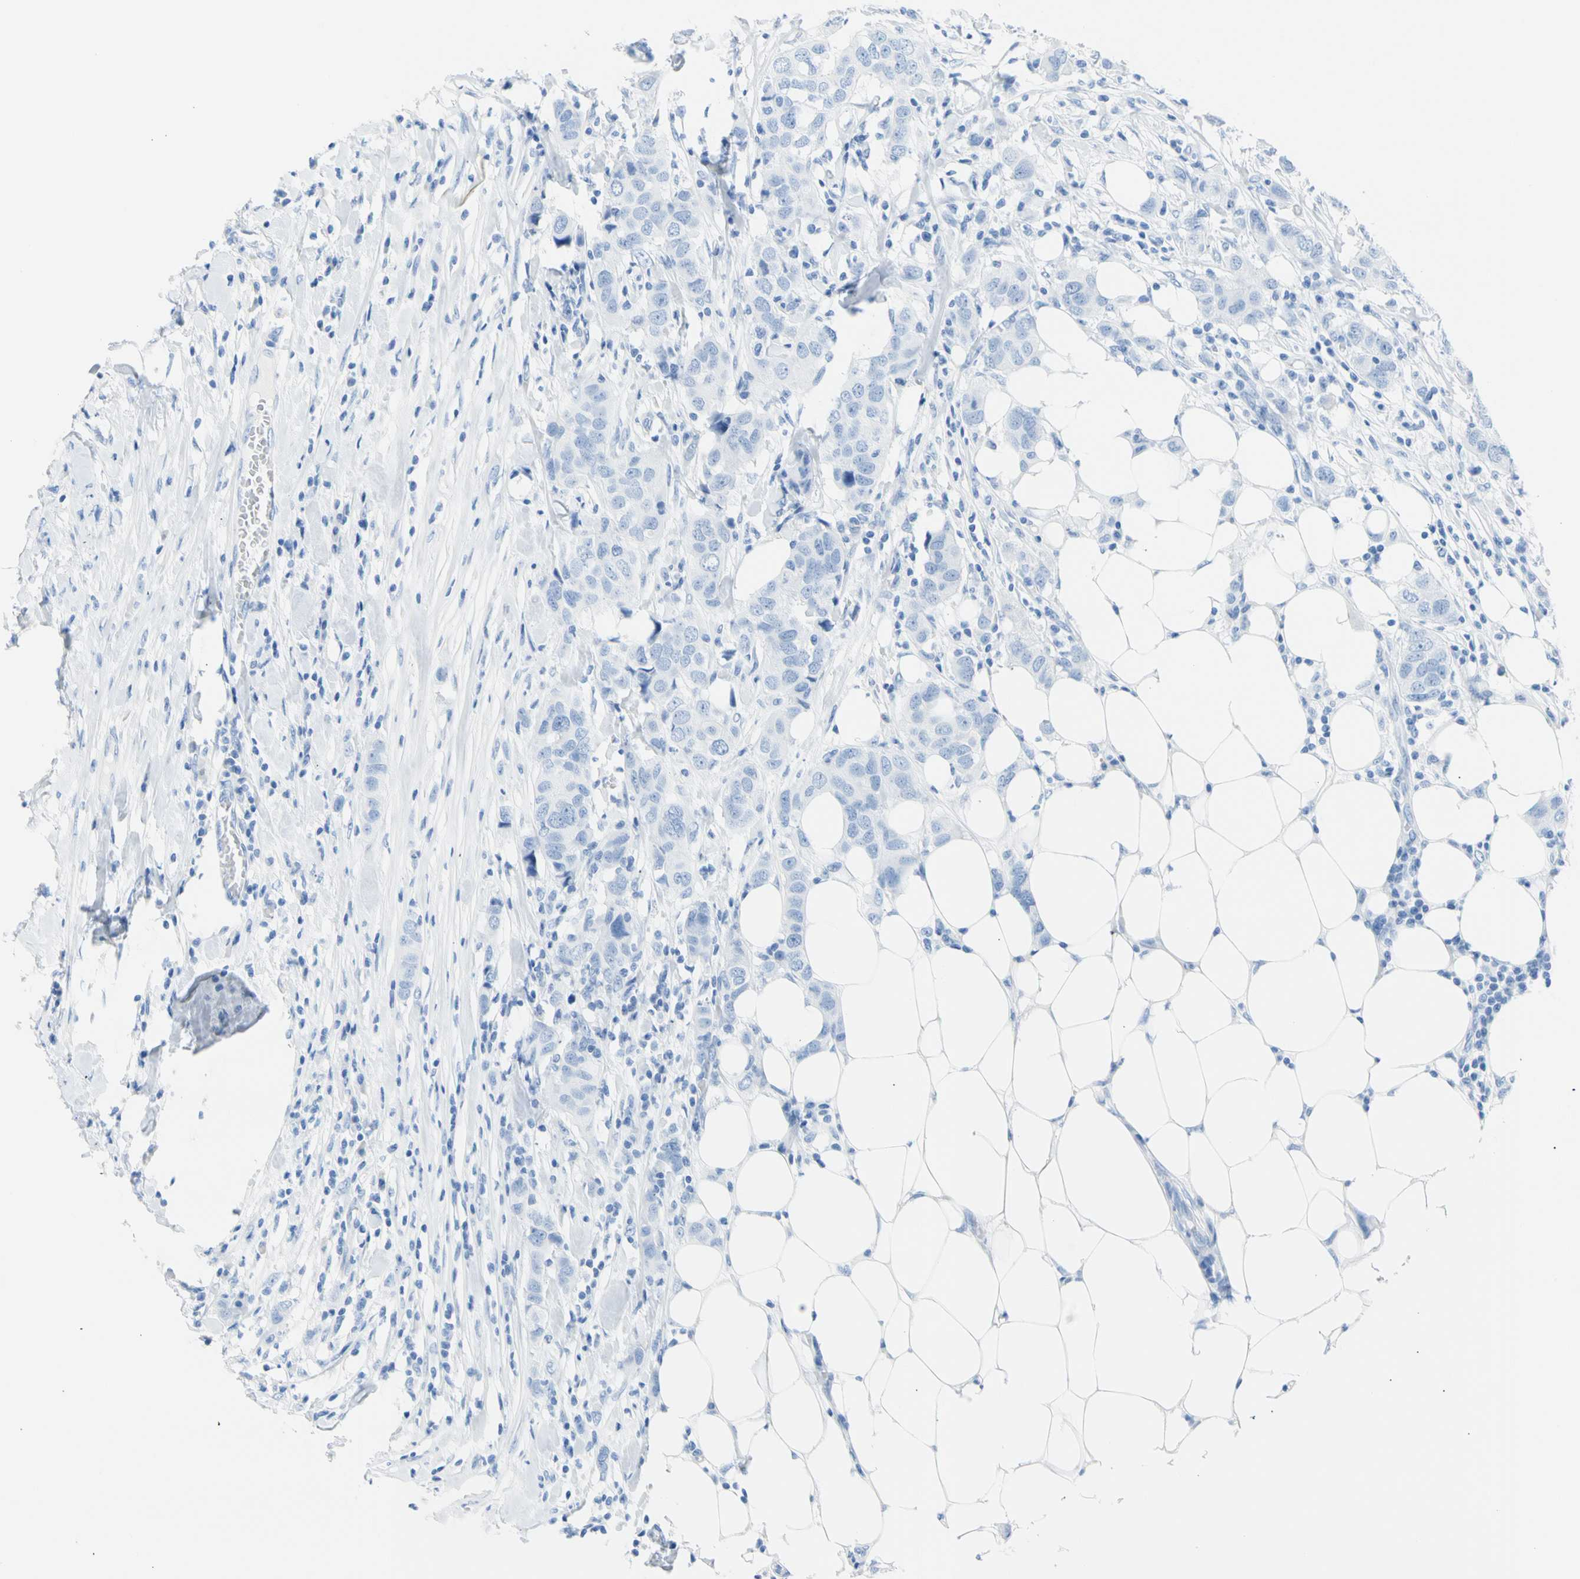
{"staining": {"intensity": "negative", "quantity": "none", "location": "none"}, "tissue": "breast cancer", "cell_type": "Tumor cells", "image_type": "cancer", "snomed": [{"axis": "morphology", "description": "Duct carcinoma"}, {"axis": "topography", "description": "Breast"}], "caption": "IHC histopathology image of neoplastic tissue: human breast cancer (intraductal carcinoma) stained with DAB shows no significant protein staining in tumor cells. The staining was performed using DAB to visualize the protein expression in brown, while the nuclei were stained in blue with hematoxylin (Magnification: 20x).", "gene": "CEL", "patient": {"sex": "female", "age": 50}}